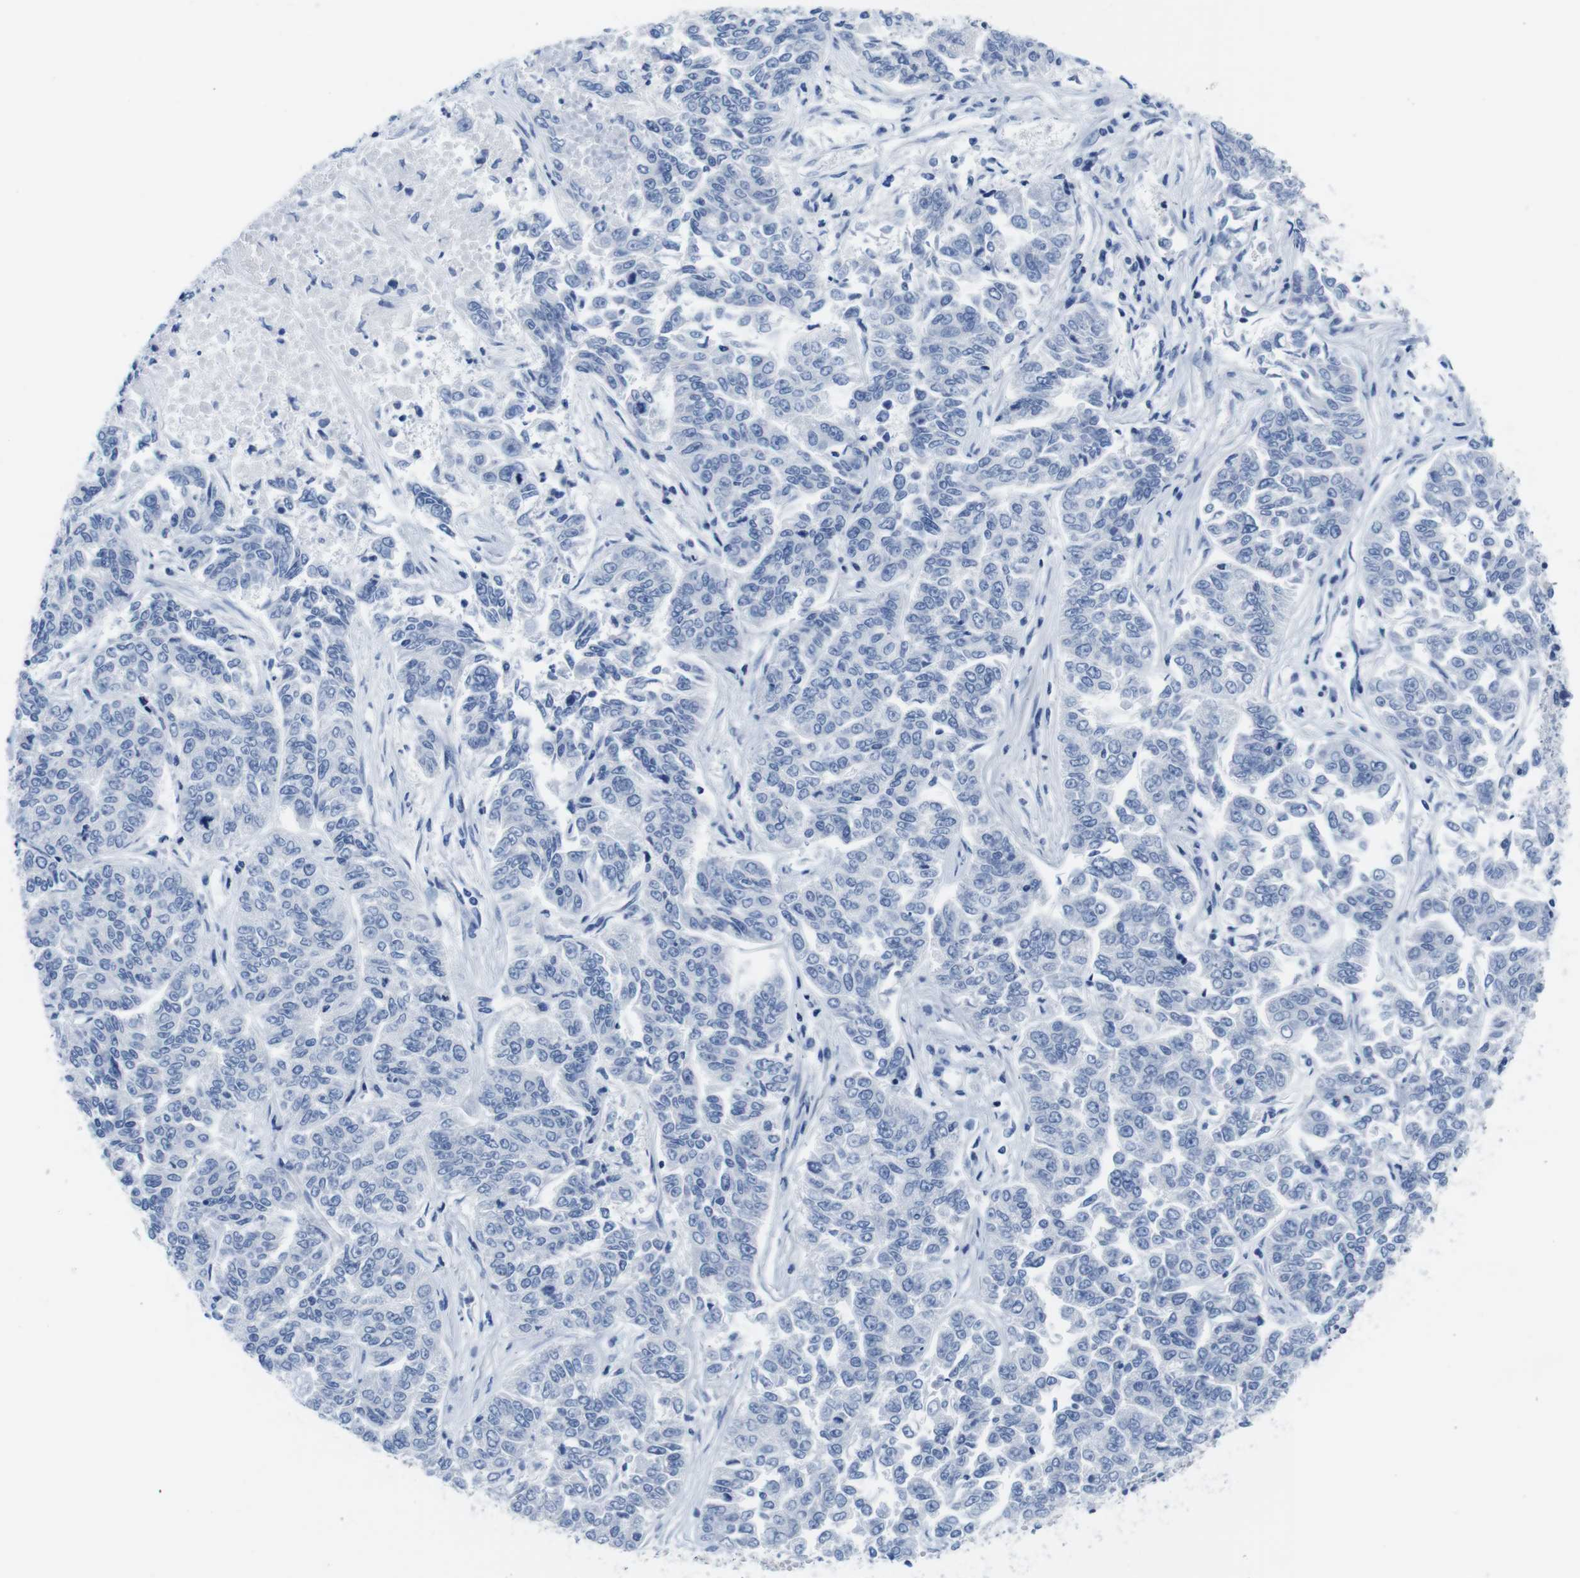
{"staining": {"intensity": "negative", "quantity": "none", "location": "none"}, "tissue": "lung cancer", "cell_type": "Tumor cells", "image_type": "cancer", "snomed": [{"axis": "morphology", "description": "Adenocarcinoma, NOS"}, {"axis": "topography", "description": "Lung"}], "caption": "A photomicrograph of human adenocarcinoma (lung) is negative for staining in tumor cells. (DAB (3,3'-diaminobenzidine) IHC visualized using brightfield microscopy, high magnification).", "gene": "MAP6", "patient": {"sex": "male", "age": 84}}